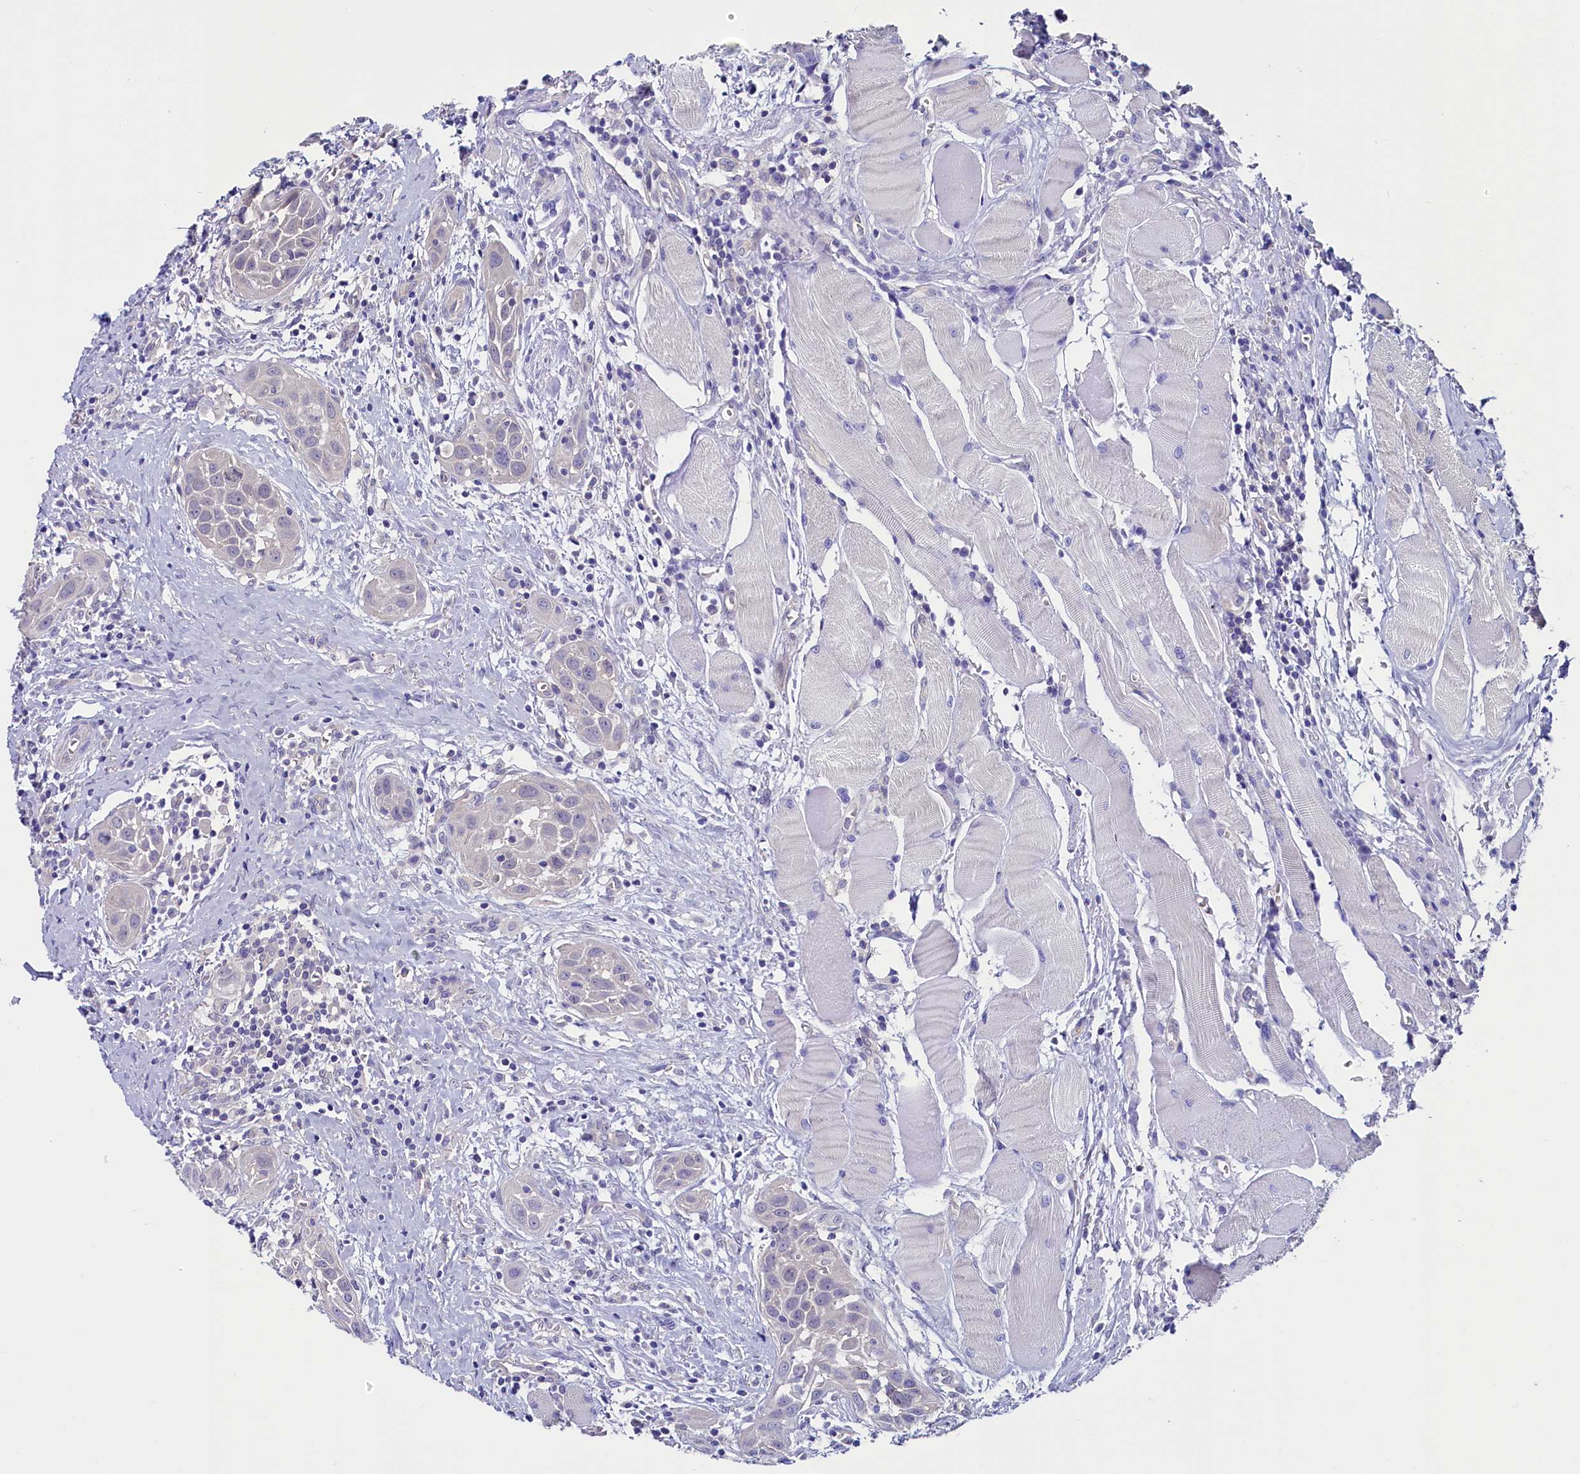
{"staining": {"intensity": "negative", "quantity": "none", "location": "none"}, "tissue": "head and neck cancer", "cell_type": "Tumor cells", "image_type": "cancer", "snomed": [{"axis": "morphology", "description": "Squamous cell carcinoma, NOS"}, {"axis": "topography", "description": "Oral tissue"}, {"axis": "topography", "description": "Head-Neck"}], "caption": "This is a micrograph of IHC staining of head and neck cancer, which shows no staining in tumor cells. (Brightfield microscopy of DAB (3,3'-diaminobenzidine) immunohistochemistry (IHC) at high magnification).", "gene": "CIAPIN1", "patient": {"sex": "female", "age": 50}}